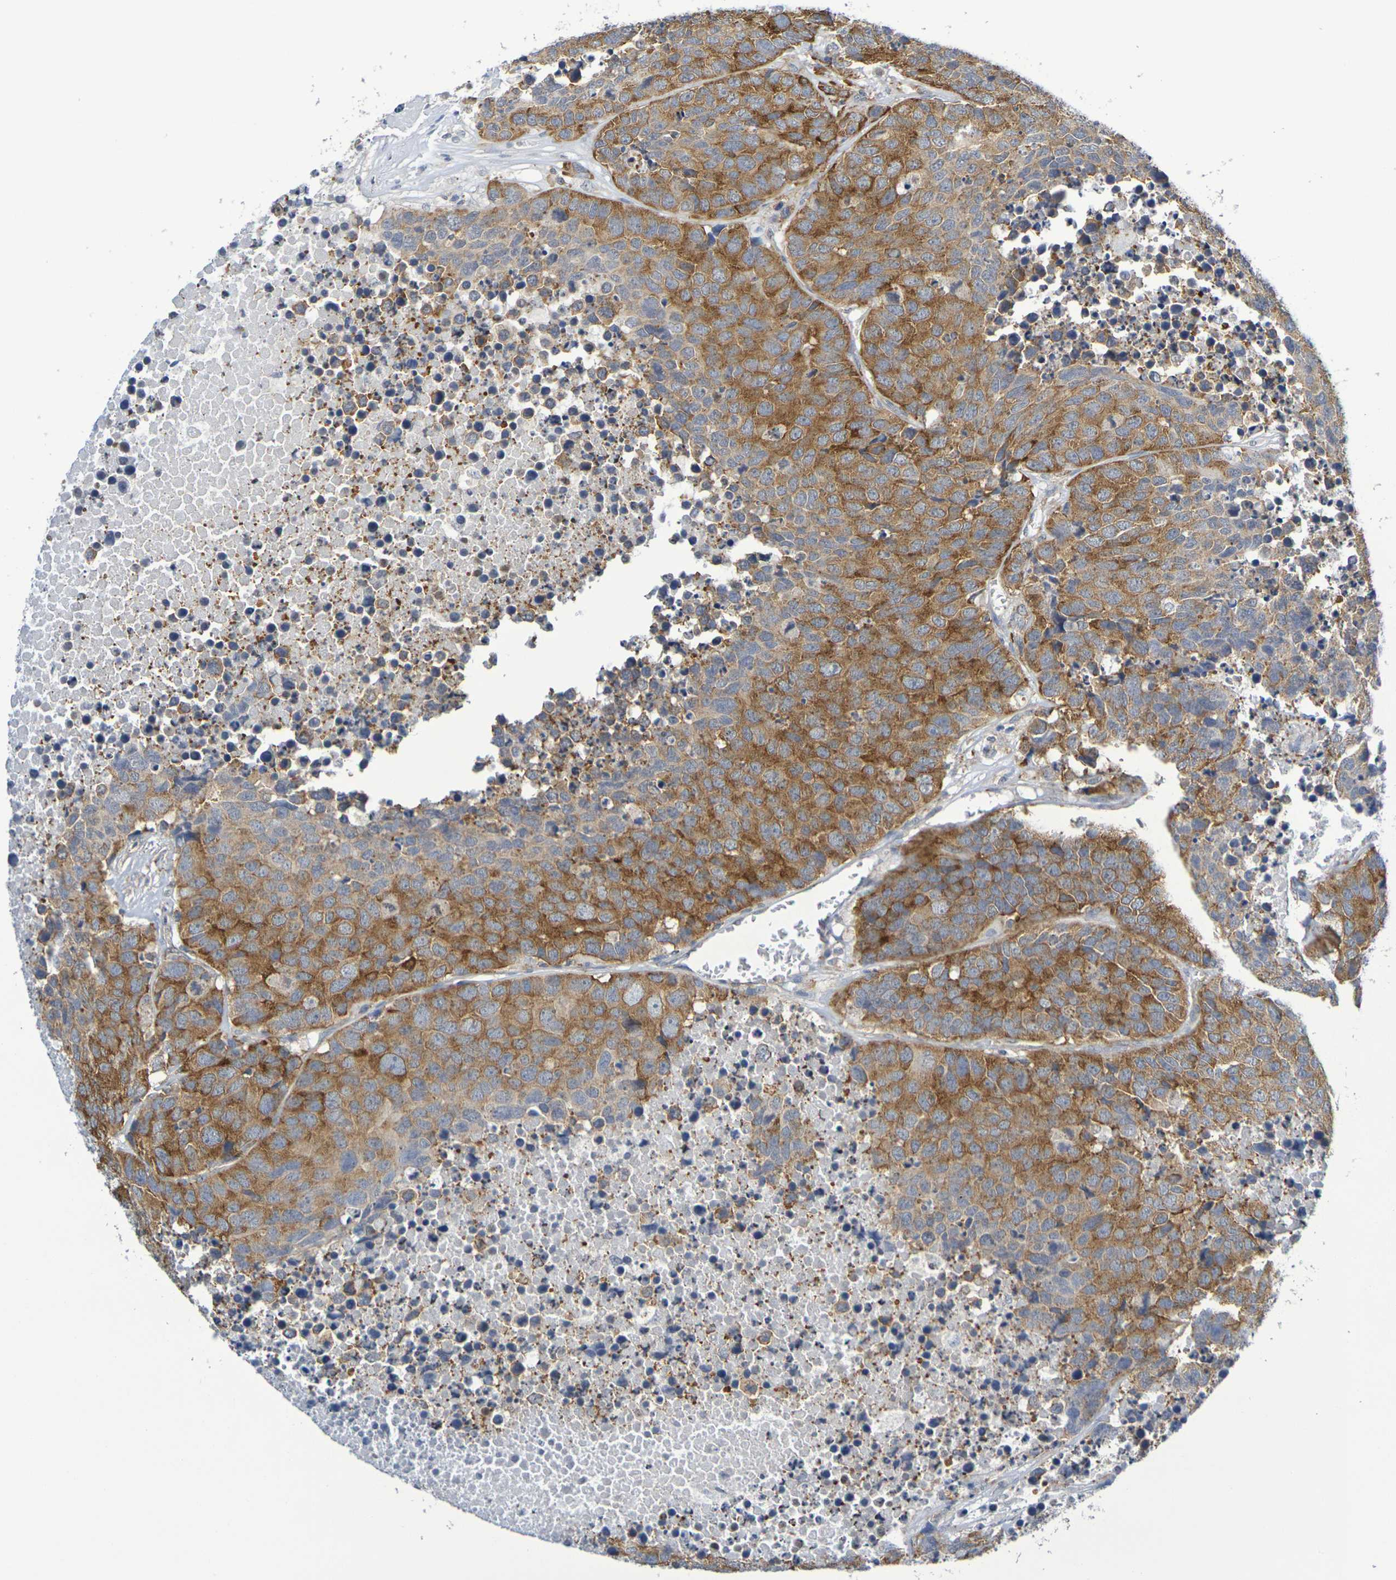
{"staining": {"intensity": "moderate", "quantity": ">75%", "location": "cytoplasmic/membranous"}, "tissue": "carcinoid", "cell_type": "Tumor cells", "image_type": "cancer", "snomed": [{"axis": "morphology", "description": "Carcinoid, malignant, NOS"}, {"axis": "topography", "description": "Lung"}], "caption": "High-magnification brightfield microscopy of carcinoid (malignant) stained with DAB (3,3'-diaminobenzidine) (brown) and counterstained with hematoxylin (blue). tumor cells exhibit moderate cytoplasmic/membranous staining is appreciated in approximately>75% of cells.", "gene": "CHRNB1", "patient": {"sex": "male", "age": 60}}